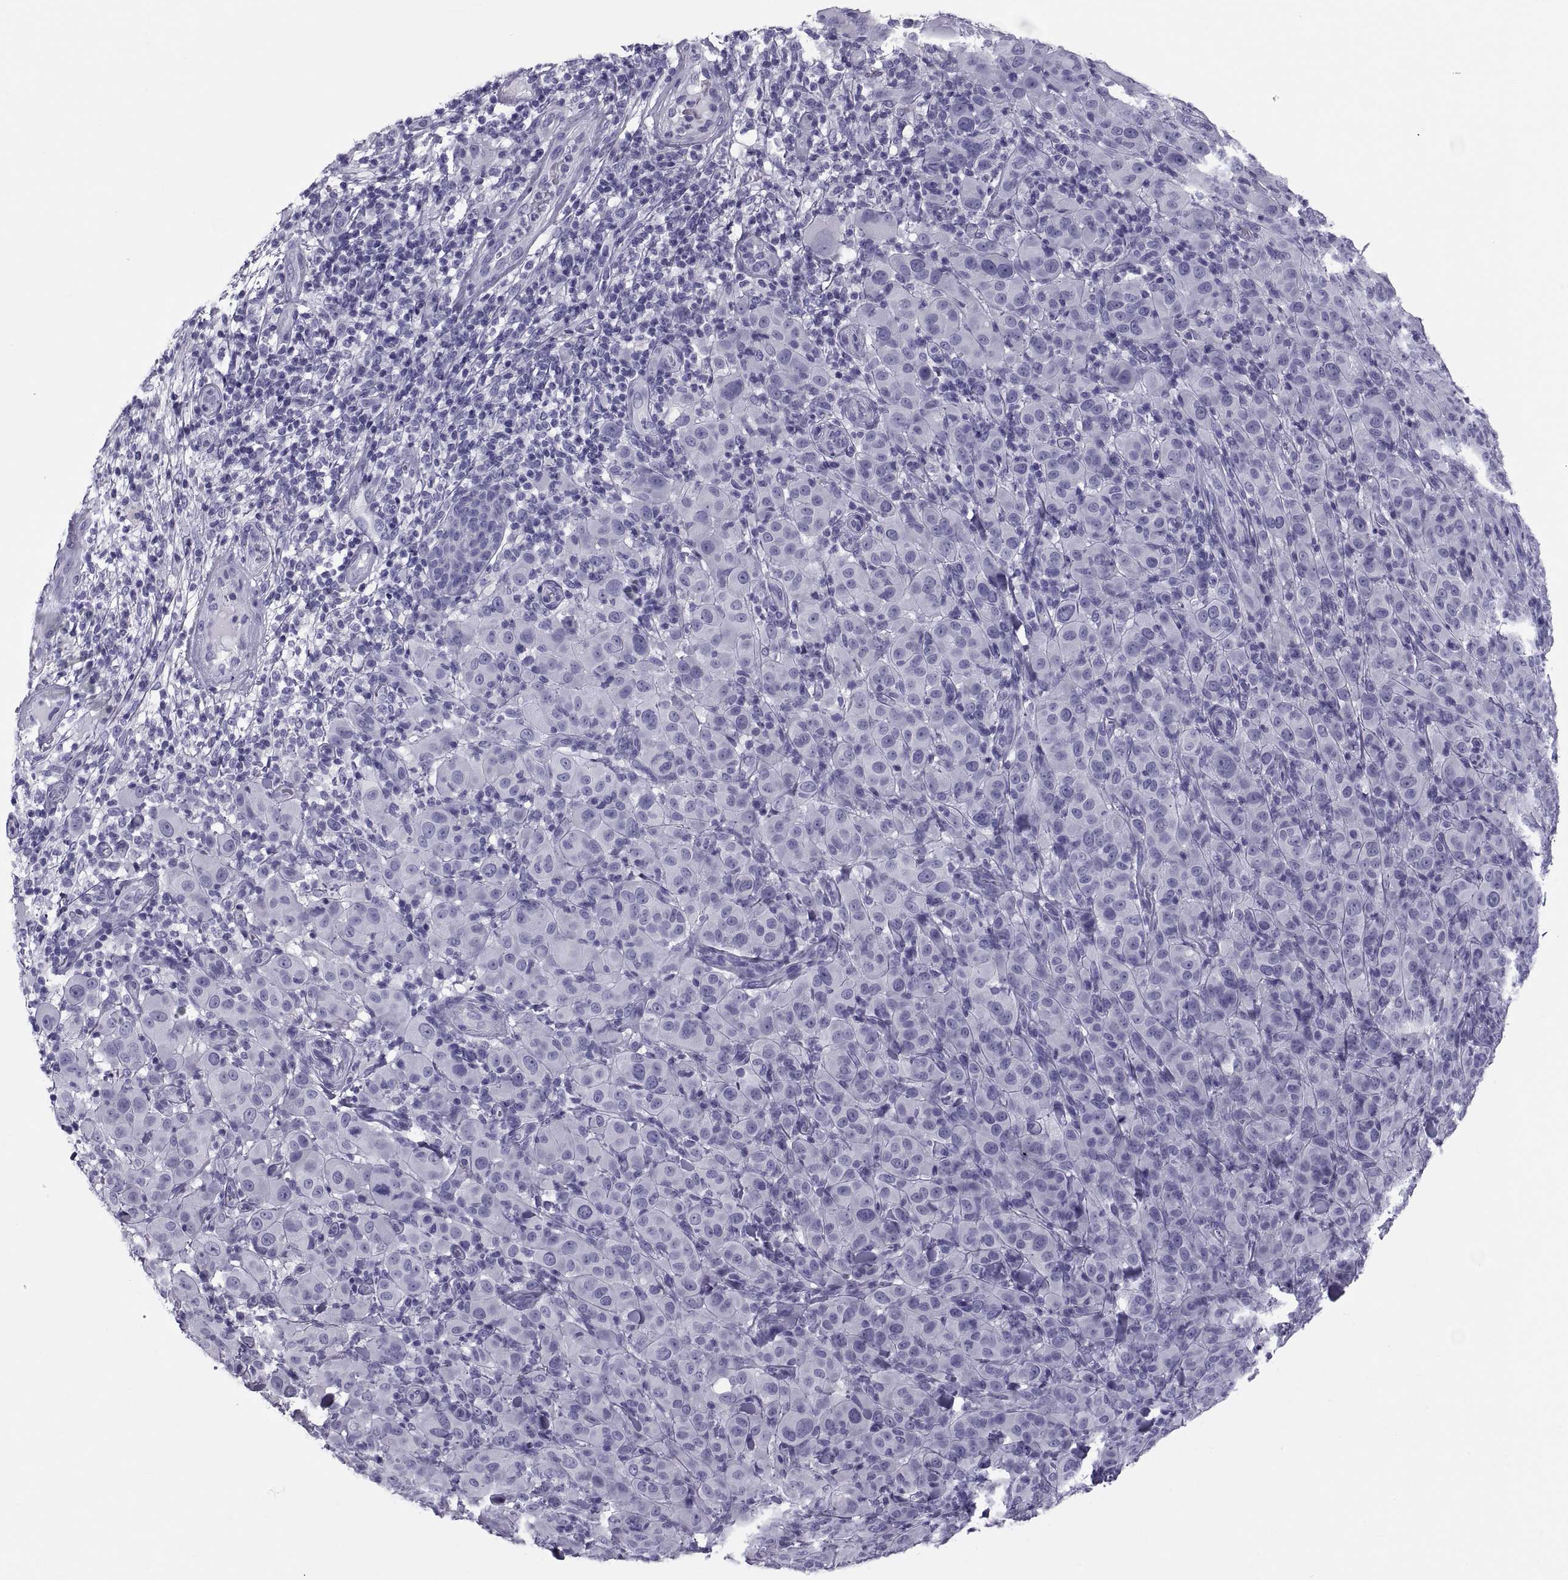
{"staining": {"intensity": "negative", "quantity": "none", "location": "none"}, "tissue": "melanoma", "cell_type": "Tumor cells", "image_type": "cancer", "snomed": [{"axis": "morphology", "description": "Malignant melanoma, NOS"}, {"axis": "topography", "description": "Skin"}], "caption": "IHC of melanoma demonstrates no expression in tumor cells. Brightfield microscopy of immunohistochemistry stained with DAB (brown) and hematoxylin (blue), captured at high magnification.", "gene": "DEFB129", "patient": {"sex": "female", "age": 87}}